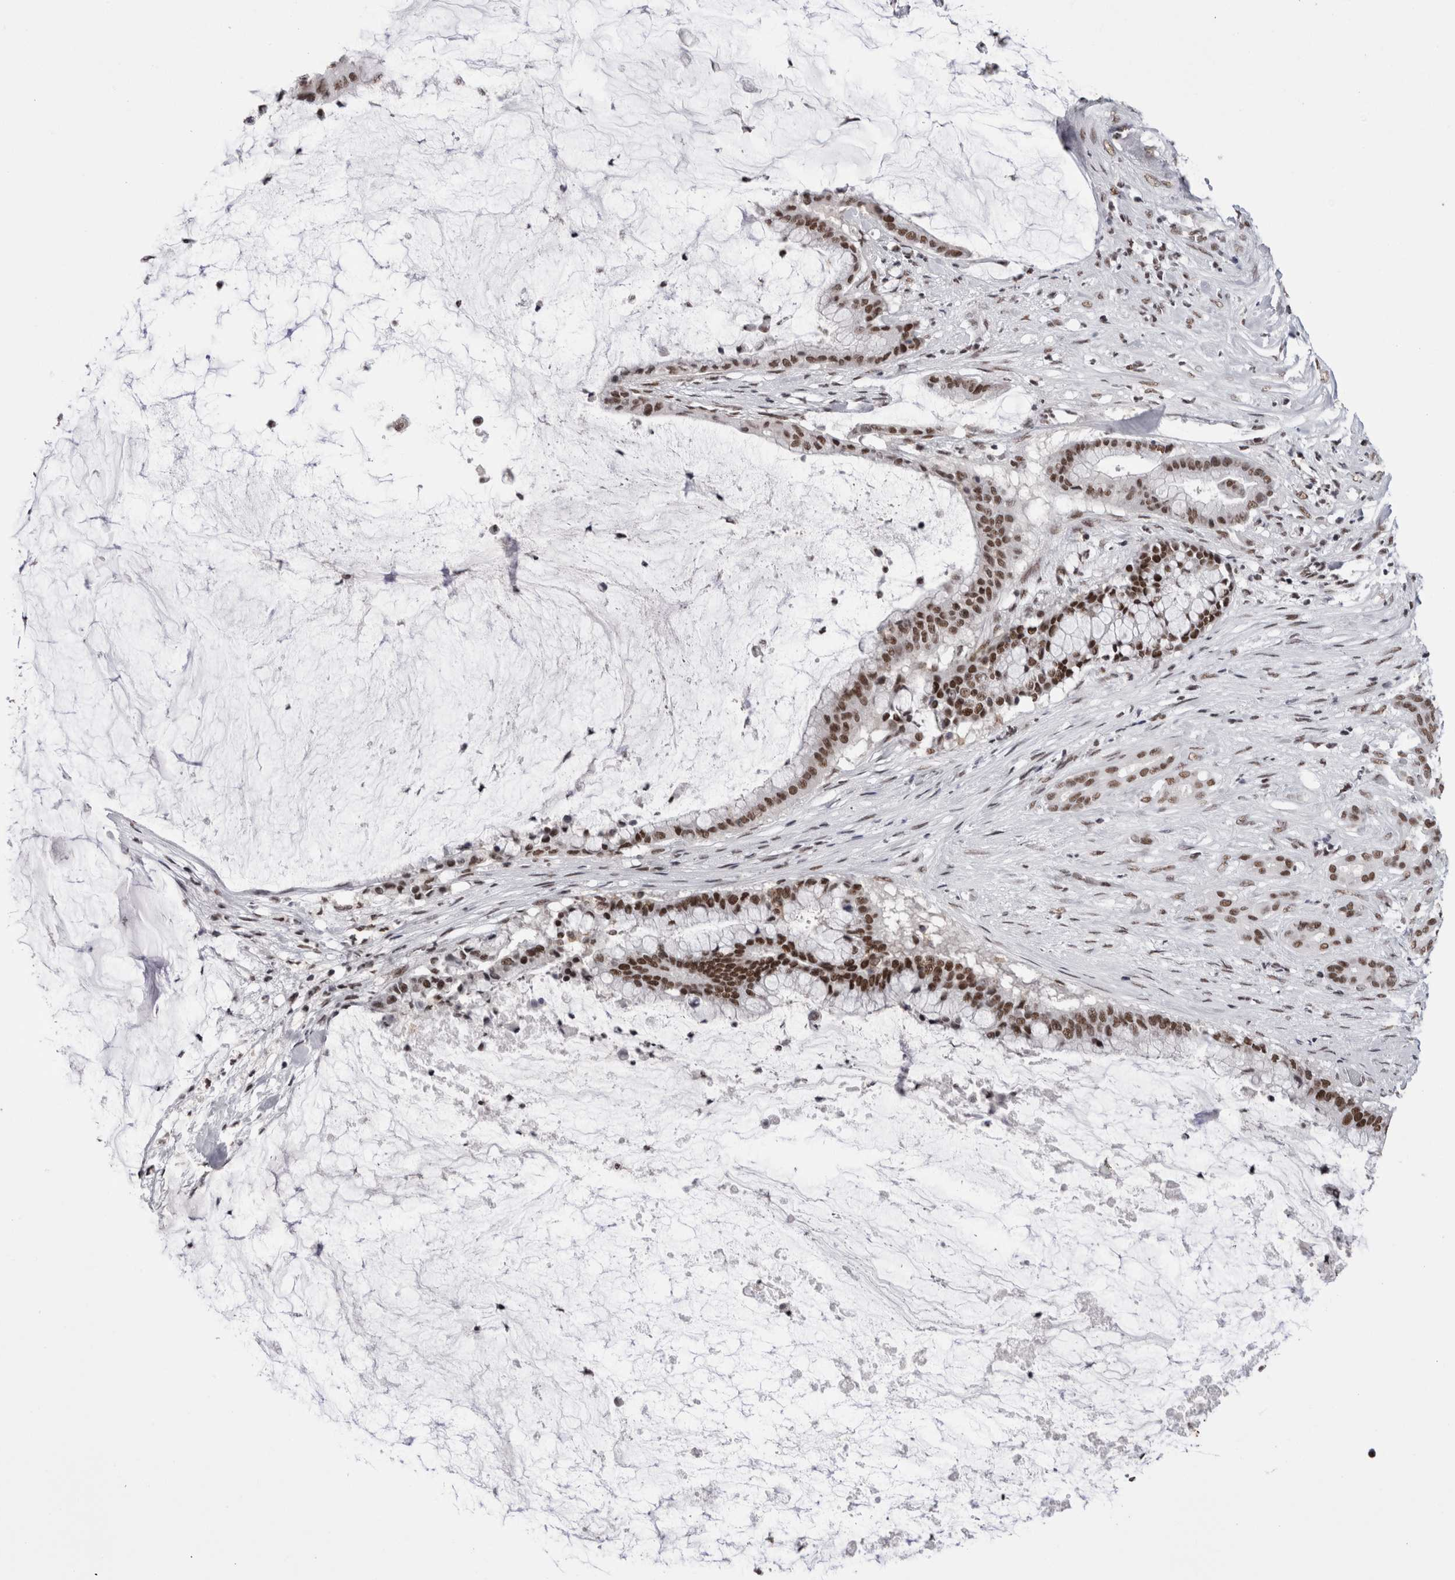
{"staining": {"intensity": "moderate", "quantity": ">75%", "location": "nuclear"}, "tissue": "pancreatic cancer", "cell_type": "Tumor cells", "image_type": "cancer", "snomed": [{"axis": "morphology", "description": "Adenocarcinoma, NOS"}, {"axis": "topography", "description": "Pancreas"}], "caption": "The micrograph displays staining of pancreatic adenocarcinoma, revealing moderate nuclear protein positivity (brown color) within tumor cells.", "gene": "SMC1A", "patient": {"sex": "male", "age": 41}}